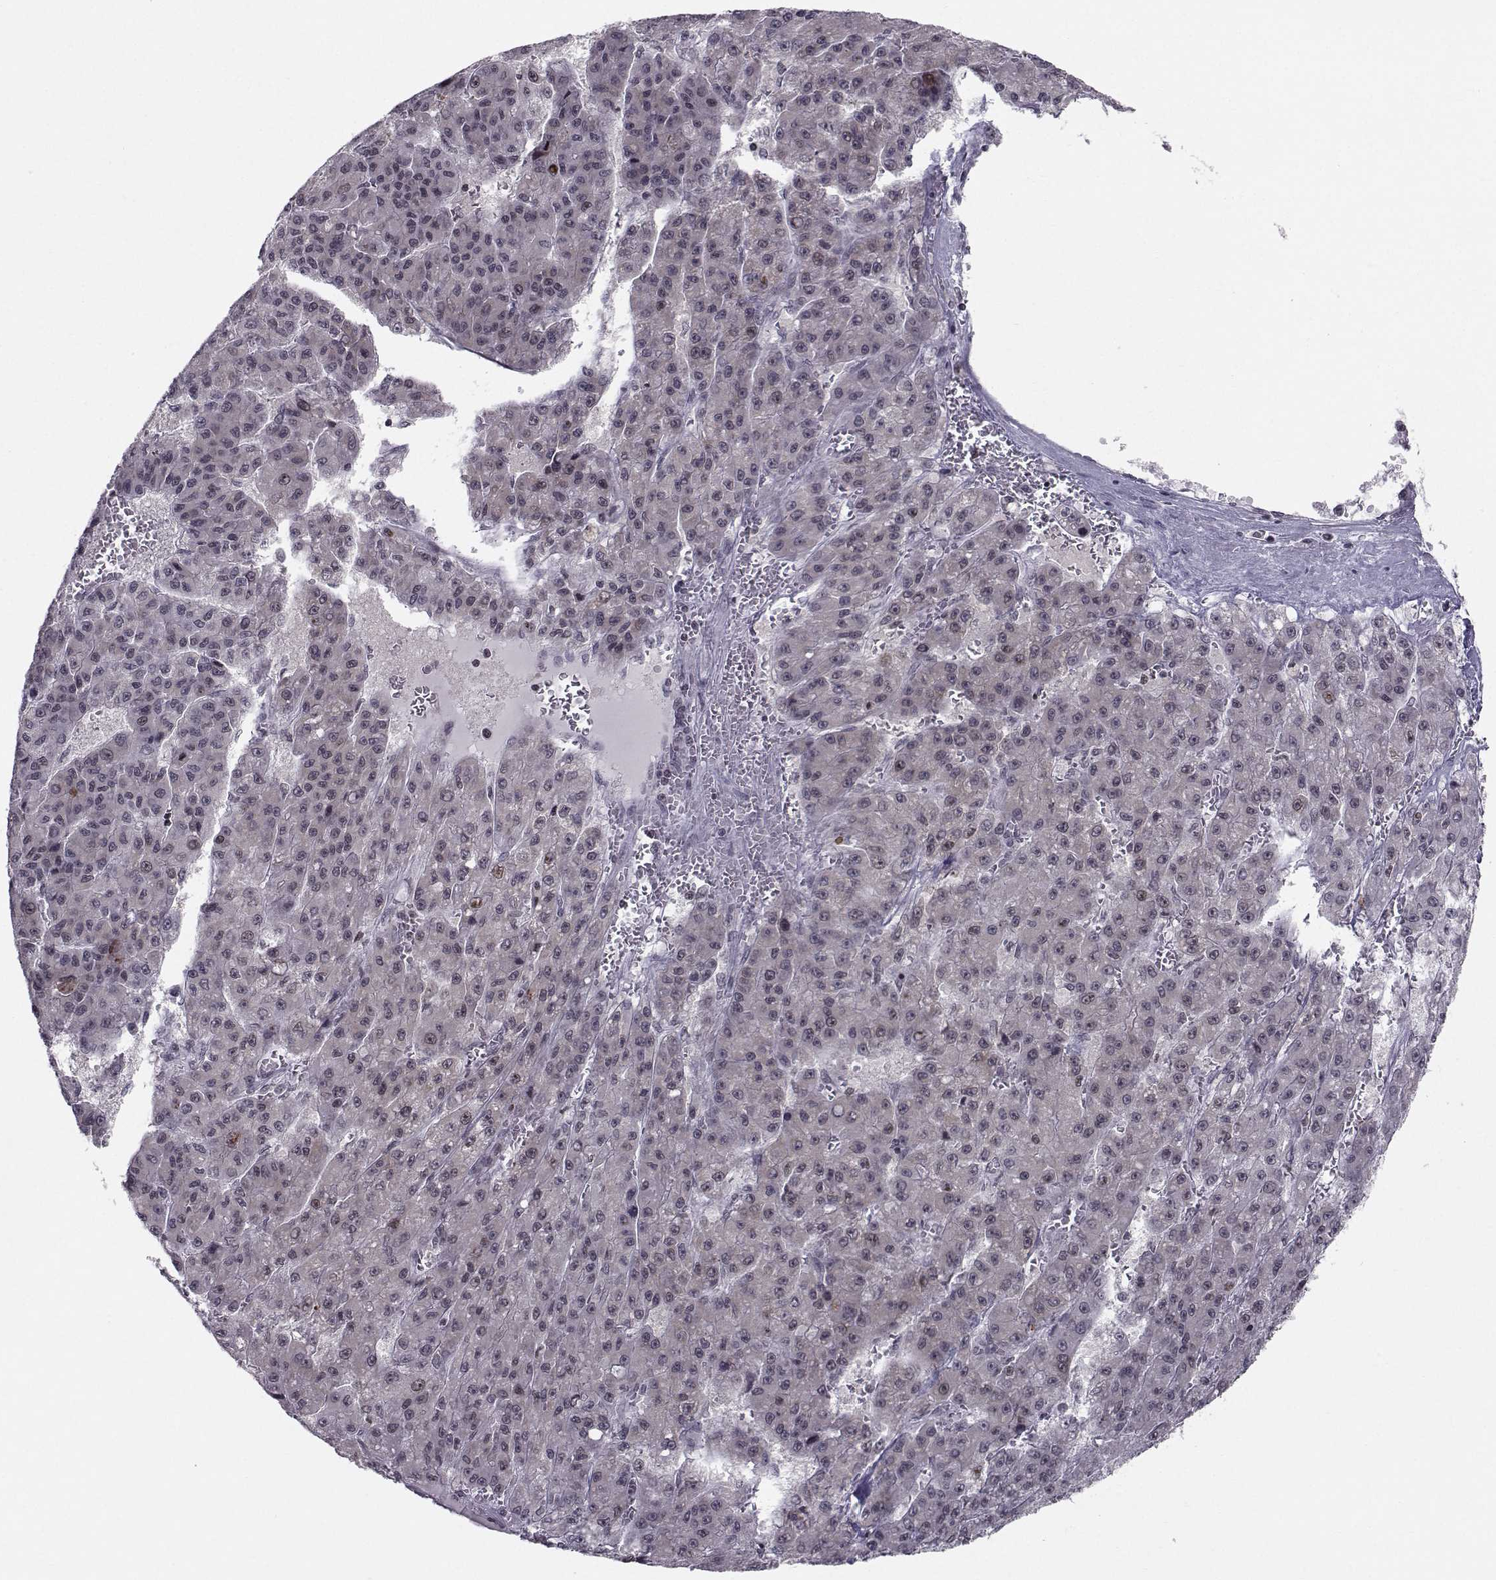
{"staining": {"intensity": "negative", "quantity": "none", "location": "none"}, "tissue": "liver cancer", "cell_type": "Tumor cells", "image_type": "cancer", "snomed": [{"axis": "morphology", "description": "Carcinoma, Hepatocellular, NOS"}, {"axis": "topography", "description": "Liver"}], "caption": "This is an IHC histopathology image of human liver hepatocellular carcinoma. There is no expression in tumor cells.", "gene": "MARCHF4", "patient": {"sex": "male", "age": 70}}